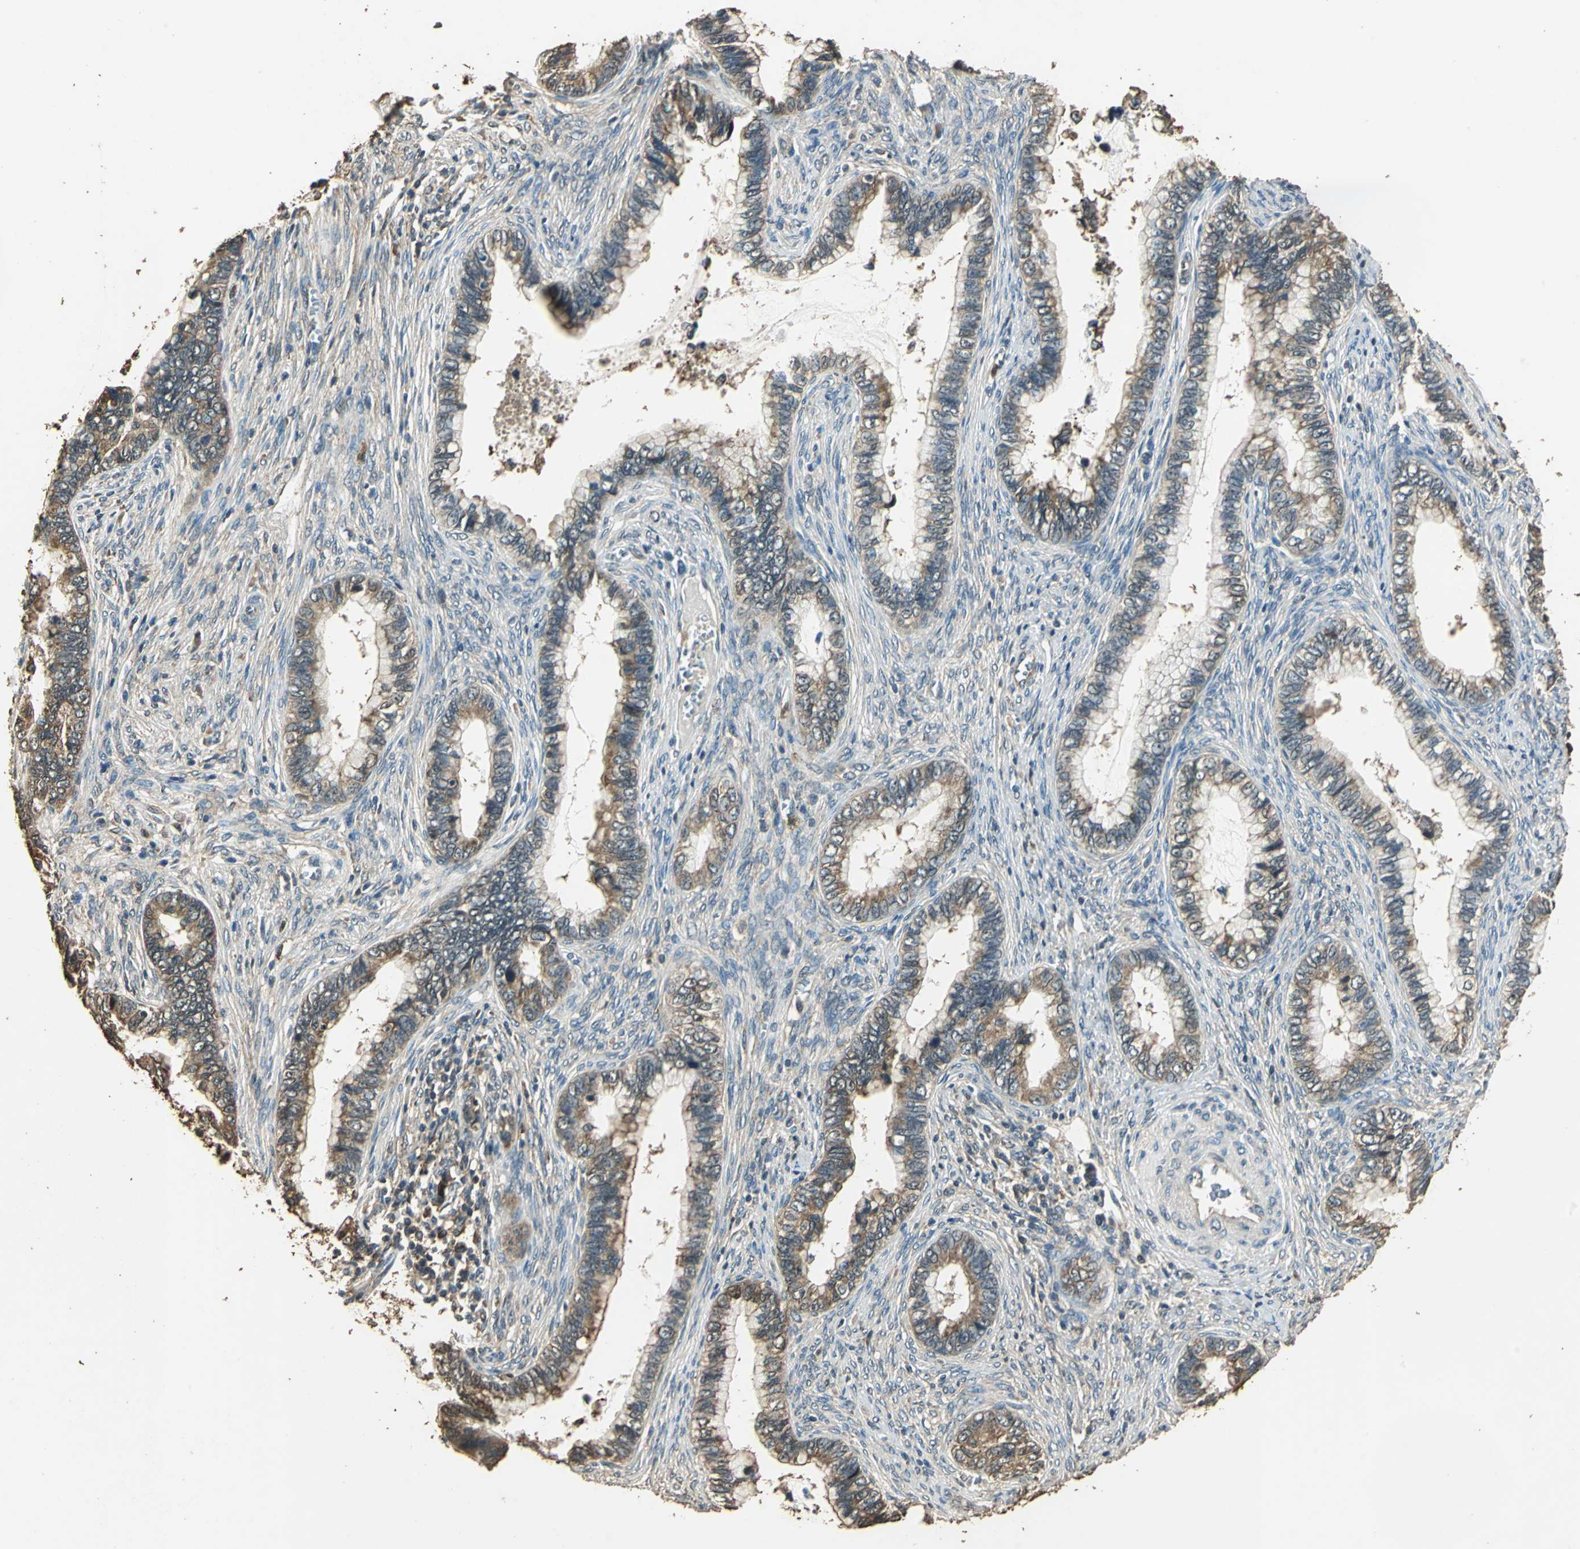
{"staining": {"intensity": "moderate", "quantity": ">75%", "location": "cytoplasmic/membranous"}, "tissue": "cervical cancer", "cell_type": "Tumor cells", "image_type": "cancer", "snomed": [{"axis": "morphology", "description": "Adenocarcinoma, NOS"}, {"axis": "topography", "description": "Cervix"}], "caption": "Human adenocarcinoma (cervical) stained with a protein marker reveals moderate staining in tumor cells.", "gene": "TMPRSS4", "patient": {"sex": "female", "age": 44}}